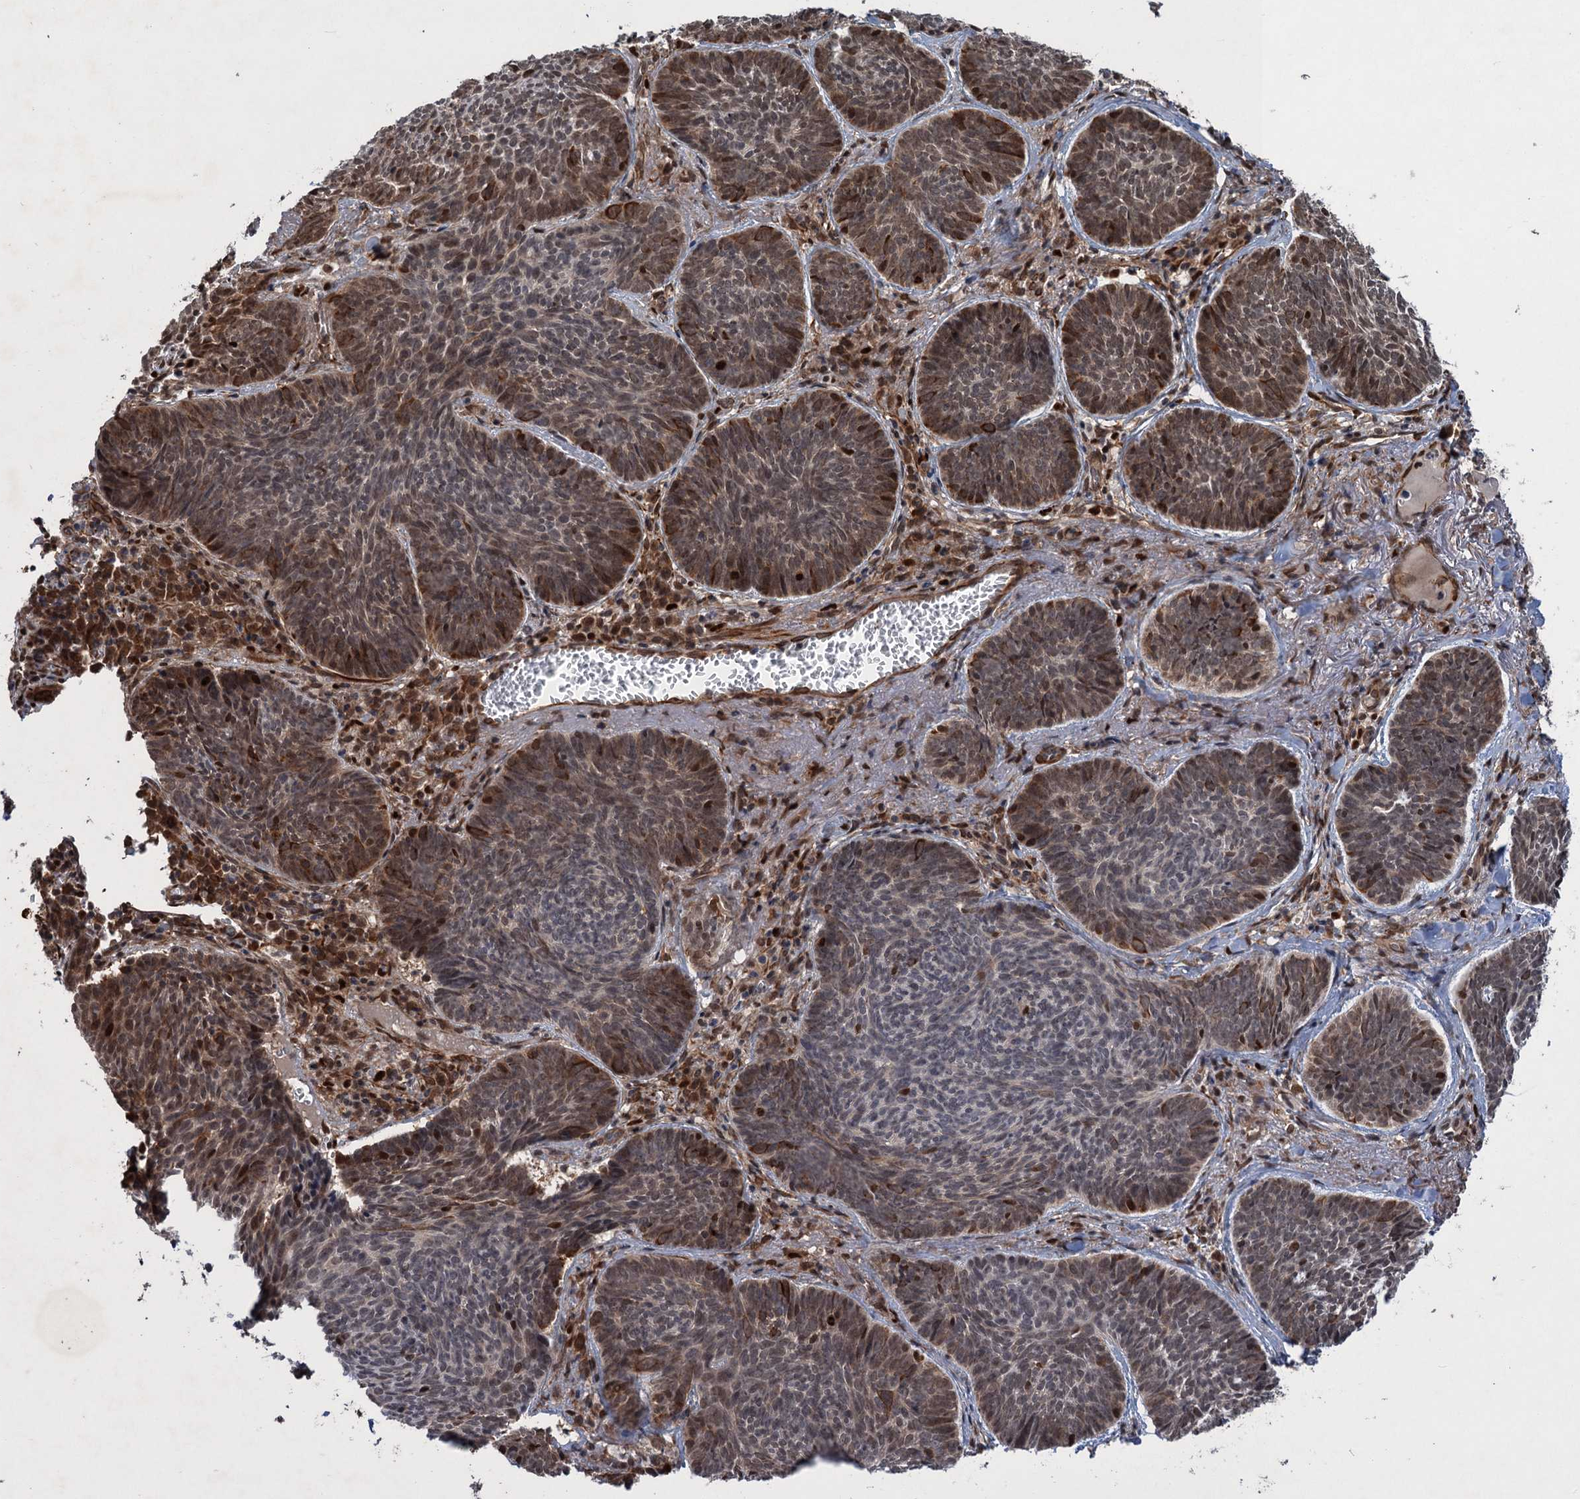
{"staining": {"intensity": "moderate", "quantity": "<25%", "location": "cytoplasmic/membranous,nuclear"}, "tissue": "skin cancer", "cell_type": "Tumor cells", "image_type": "cancer", "snomed": [{"axis": "morphology", "description": "Basal cell carcinoma"}, {"axis": "topography", "description": "Skin"}], "caption": "The photomicrograph shows immunohistochemical staining of skin basal cell carcinoma. There is moderate cytoplasmic/membranous and nuclear positivity is present in approximately <25% of tumor cells.", "gene": "TTC31", "patient": {"sex": "female", "age": 74}}